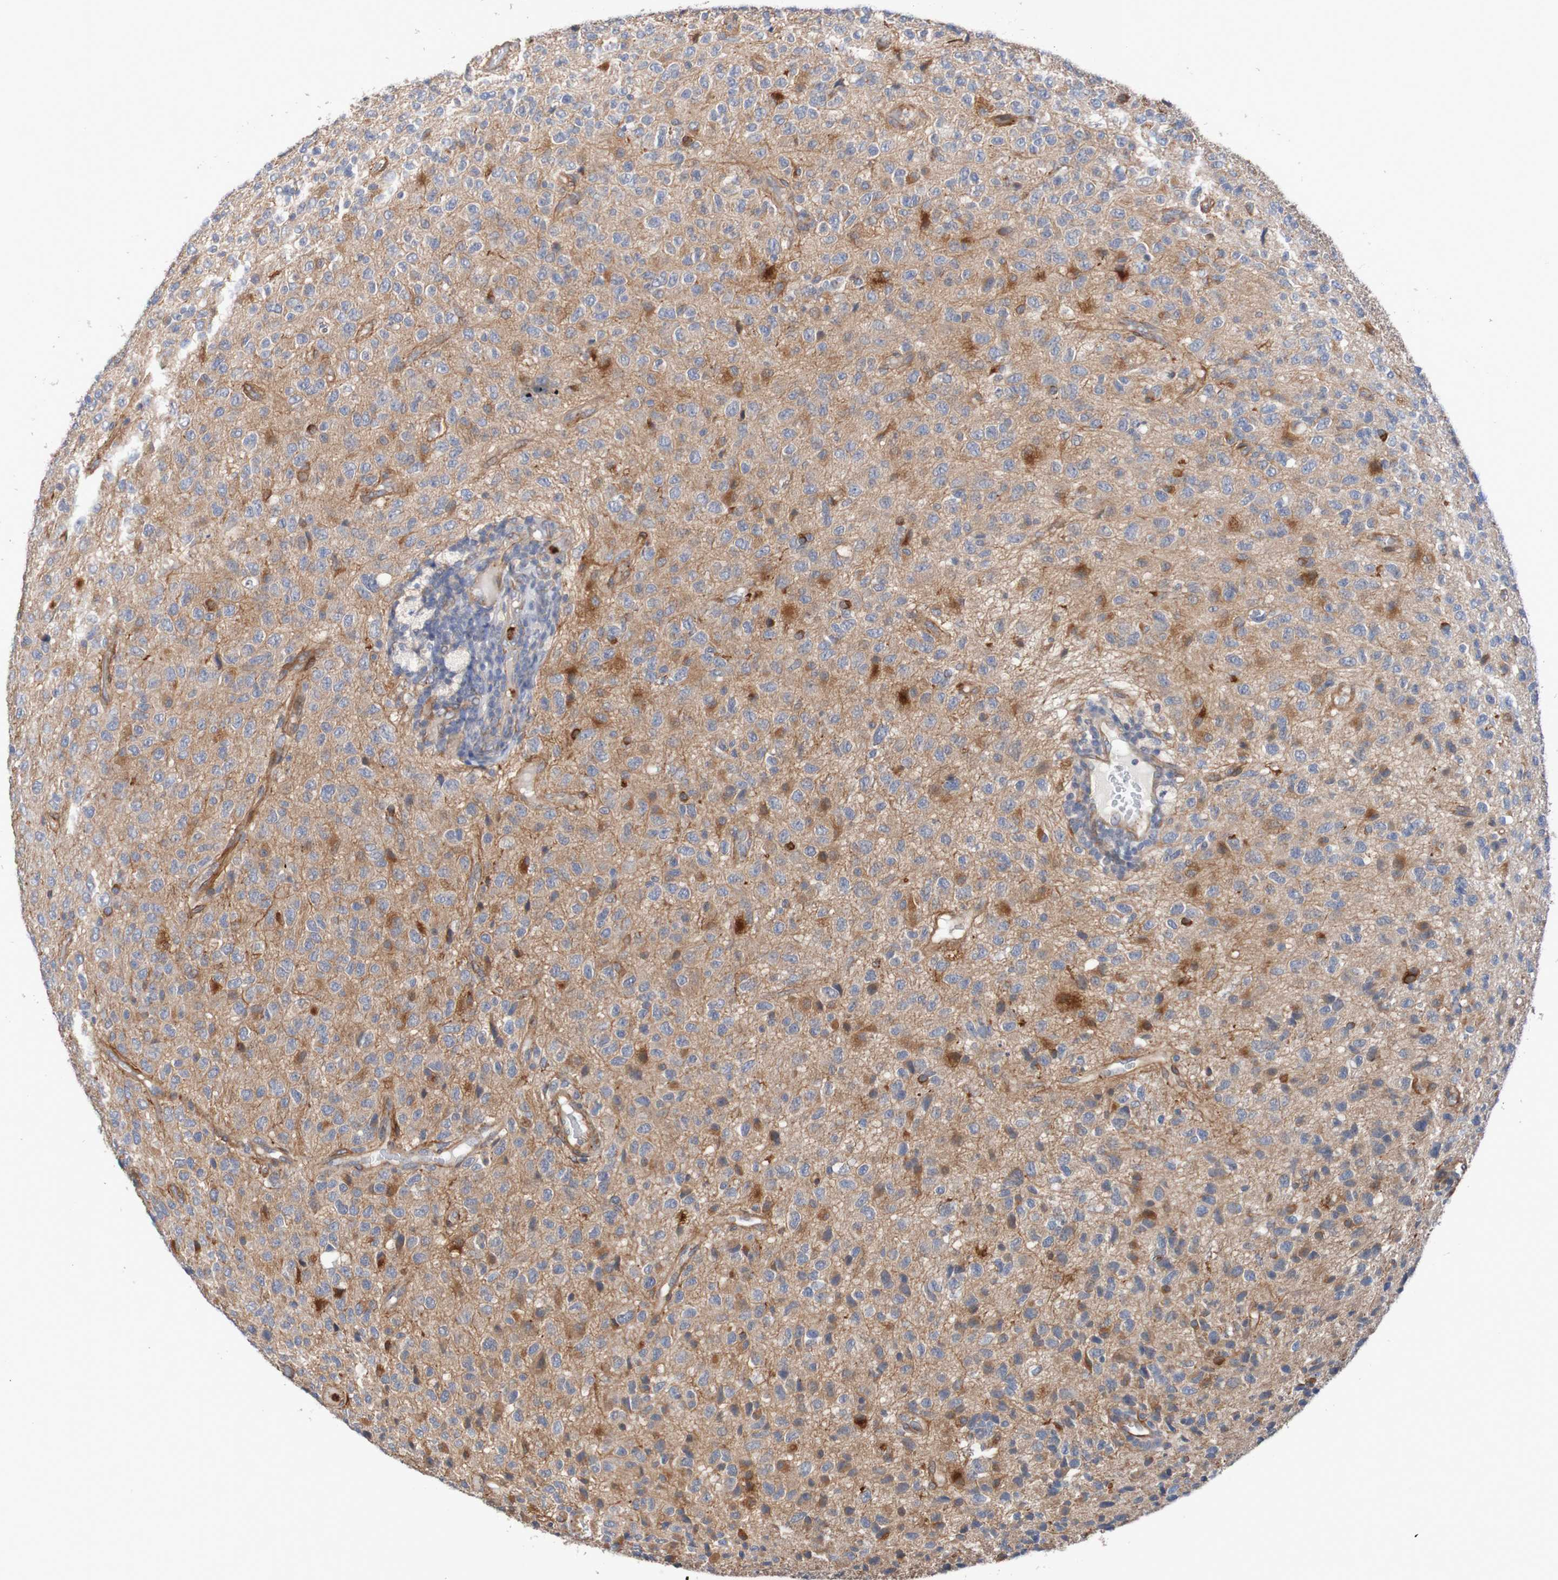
{"staining": {"intensity": "moderate", "quantity": ">75%", "location": "cytoplasmic/membranous"}, "tissue": "glioma", "cell_type": "Tumor cells", "image_type": "cancer", "snomed": [{"axis": "morphology", "description": "Glioma, malignant, High grade"}, {"axis": "topography", "description": "pancreas cauda"}], "caption": "IHC staining of malignant high-grade glioma, which shows medium levels of moderate cytoplasmic/membranous staining in about >75% of tumor cells indicating moderate cytoplasmic/membranous protein staining. The staining was performed using DAB (3,3'-diaminobenzidine) (brown) for protein detection and nuclei were counterstained in hematoxylin (blue).", "gene": "ST8SIA6", "patient": {"sex": "male", "age": 60}}